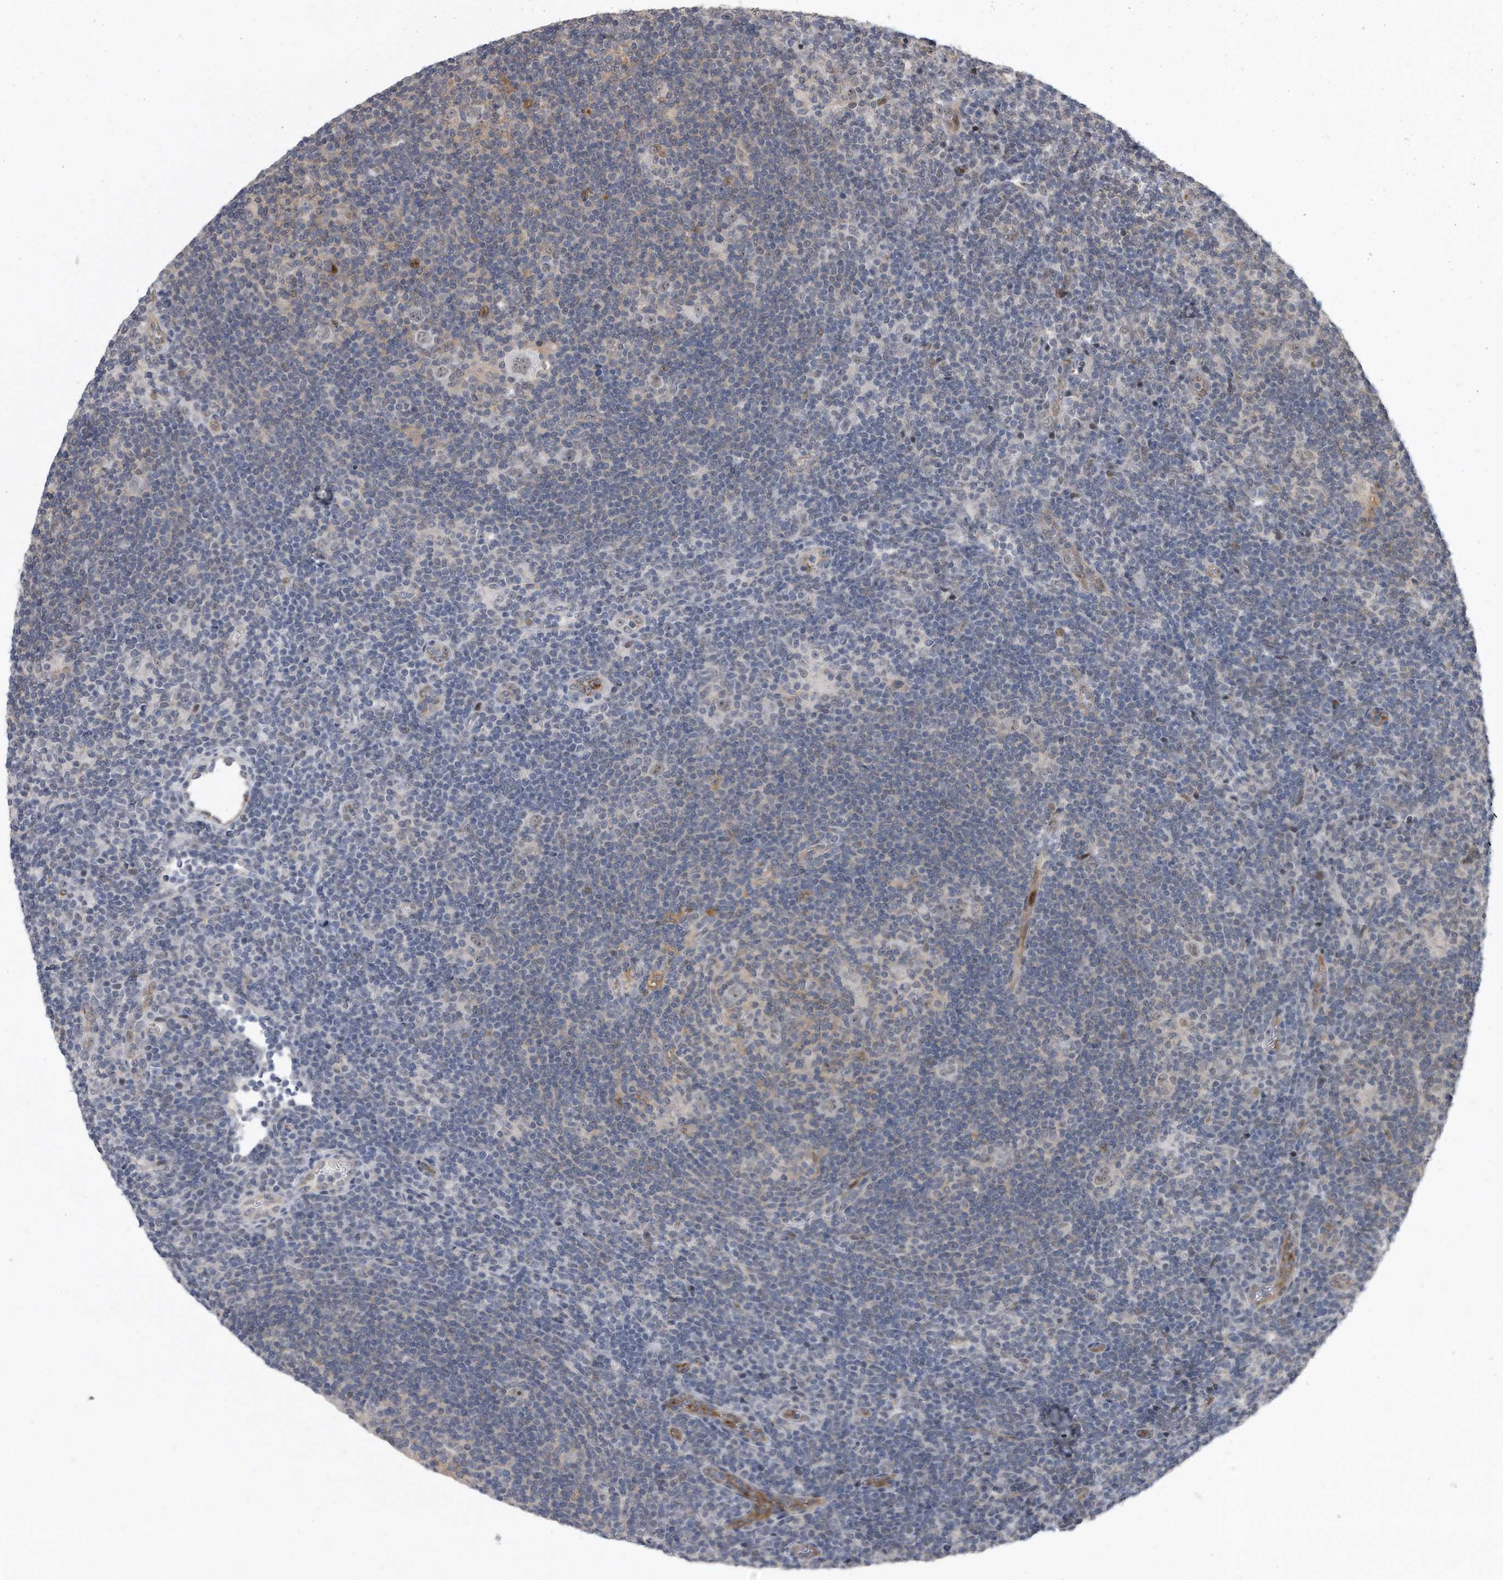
{"staining": {"intensity": "weak", "quantity": "<25%", "location": "nuclear"}, "tissue": "lymphoma", "cell_type": "Tumor cells", "image_type": "cancer", "snomed": [{"axis": "morphology", "description": "Hodgkin's disease, NOS"}, {"axis": "topography", "description": "Lymph node"}], "caption": "Immunohistochemistry image of neoplastic tissue: human lymphoma stained with DAB (3,3'-diaminobenzidine) shows no significant protein expression in tumor cells.", "gene": "PGBD2", "patient": {"sex": "female", "age": 57}}